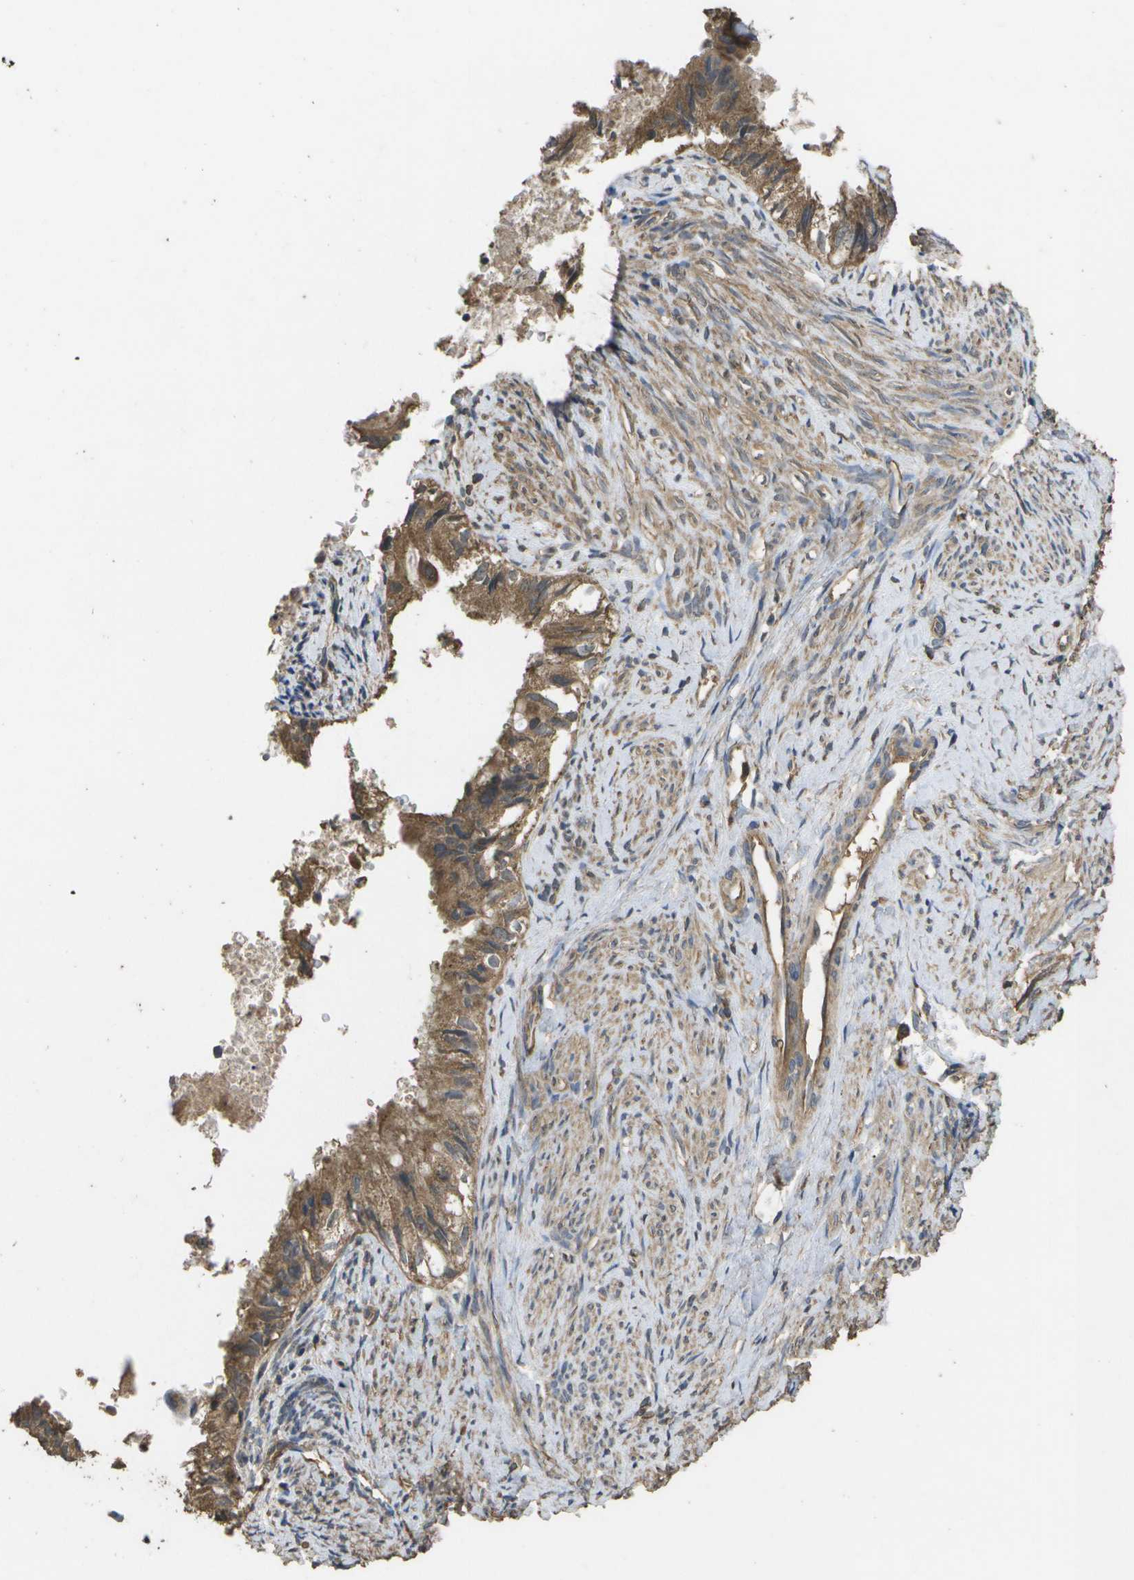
{"staining": {"intensity": "moderate", "quantity": ">75%", "location": "cytoplasmic/membranous"}, "tissue": "cervical cancer", "cell_type": "Tumor cells", "image_type": "cancer", "snomed": [{"axis": "morphology", "description": "Normal tissue, NOS"}, {"axis": "morphology", "description": "Adenocarcinoma, NOS"}, {"axis": "topography", "description": "Cervix"}, {"axis": "topography", "description": "Endometrium"}], "caption": "Cervical adenocarcinoma stained with a brown dye demonstrates moderate cytoplasmic/membranous positive expression in approximately >75% of tumor cells.", "gene": "SACS", "patient": {"sex": "female", "age": 86}}